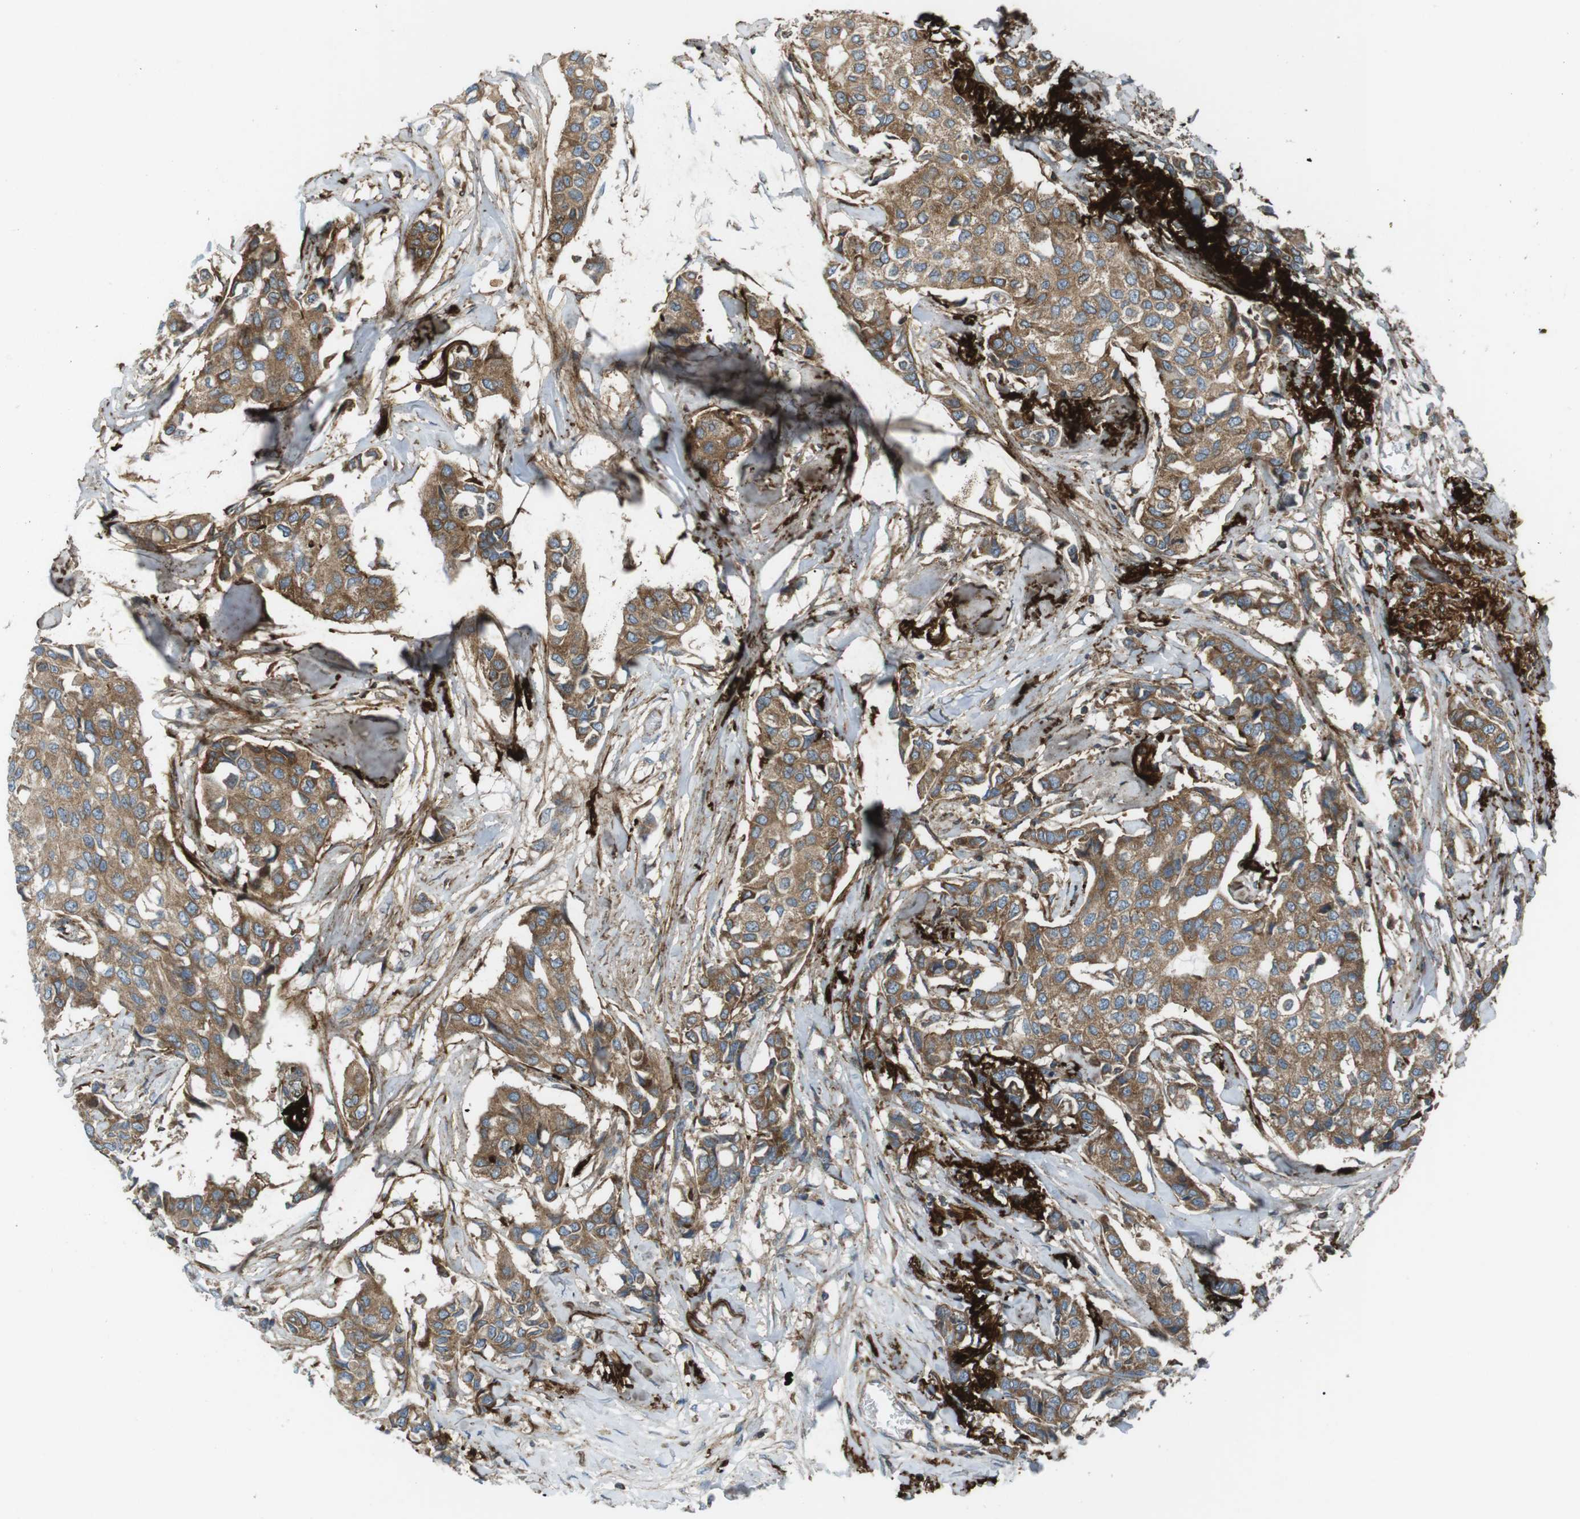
{"staining": {"intensity": "moderate", "quantity": ">75%", "location": "cytoplasmic/membranous"}, "tissue": "breast cancer", "cell_type": "Tumor cells", "image_type": "cancer", "snomed": [{"axis": "morphology", "description": "Duct carcinoma"}, {"axis": "topography", "description": "Breast"}], "caption": "Immunohistochemistry (IHC) of breast infiltrating ductal carcinoma exhibits medium levels of moderate cytoplasmic/membranous positivity in about >75% of tumor cells.", "gene": "FLII", "patient": {"sex": "female", "age": 80}}